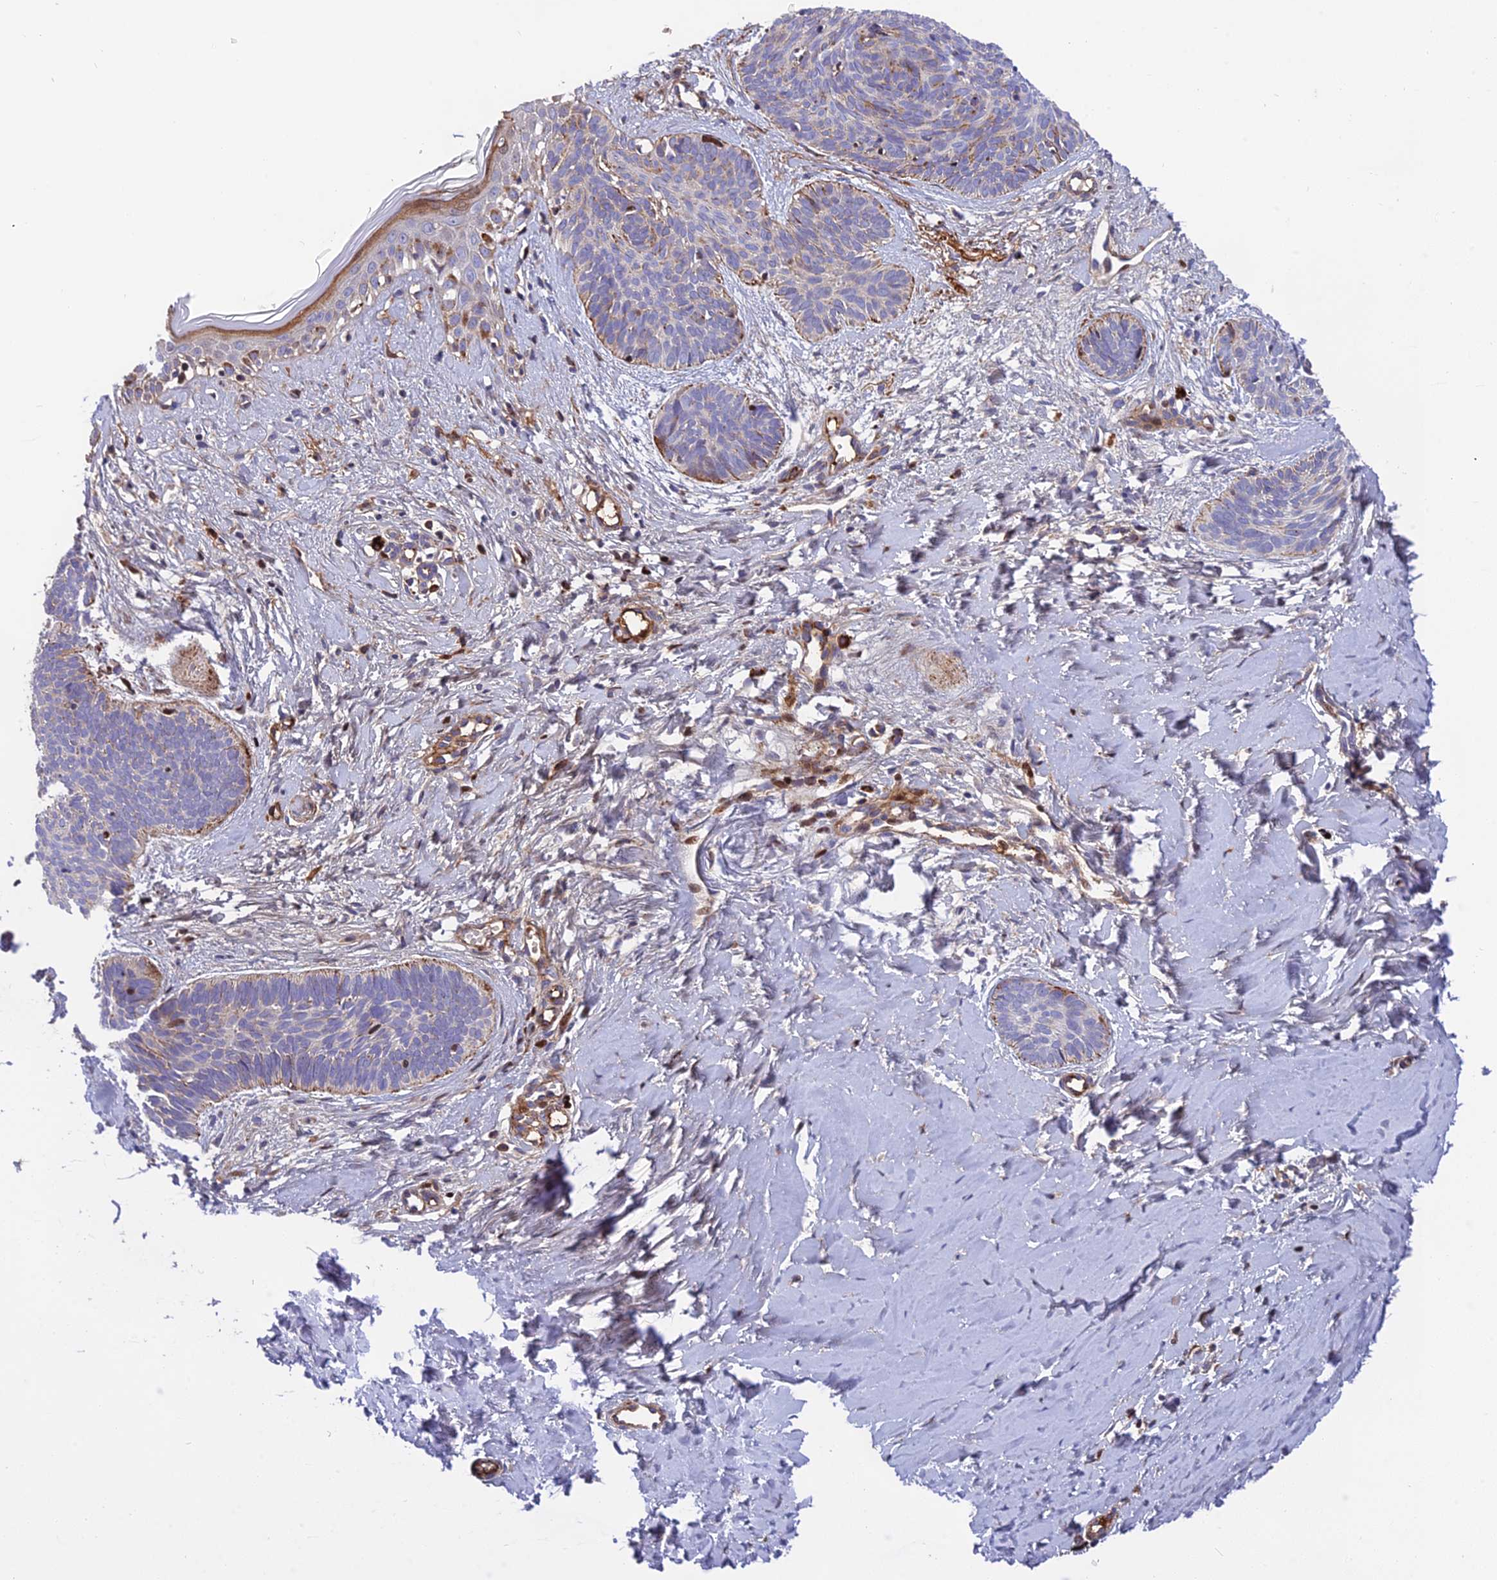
{"staining": {"intensity": "moderate", "quantity": "<25%", "location": "cytoplasmic/membranous"}, "tissue": "skin cancer", "cell_type": "Tumor cells", "image_type": "cancer", "snomed": [{"axis": "morphology", "description": "Basal cell carcinoma"}, {"axis": "topography", "description": "Skin"}], "caption": "A histopathology image showing moderate cytoplasmic/membranous staining in approximately <25% of tumor cells in skin cancer, as visualized by brown immunohistochemical staining.", "gene": "CPSF4L", "patient": {"sex": "female", "age": 81}}